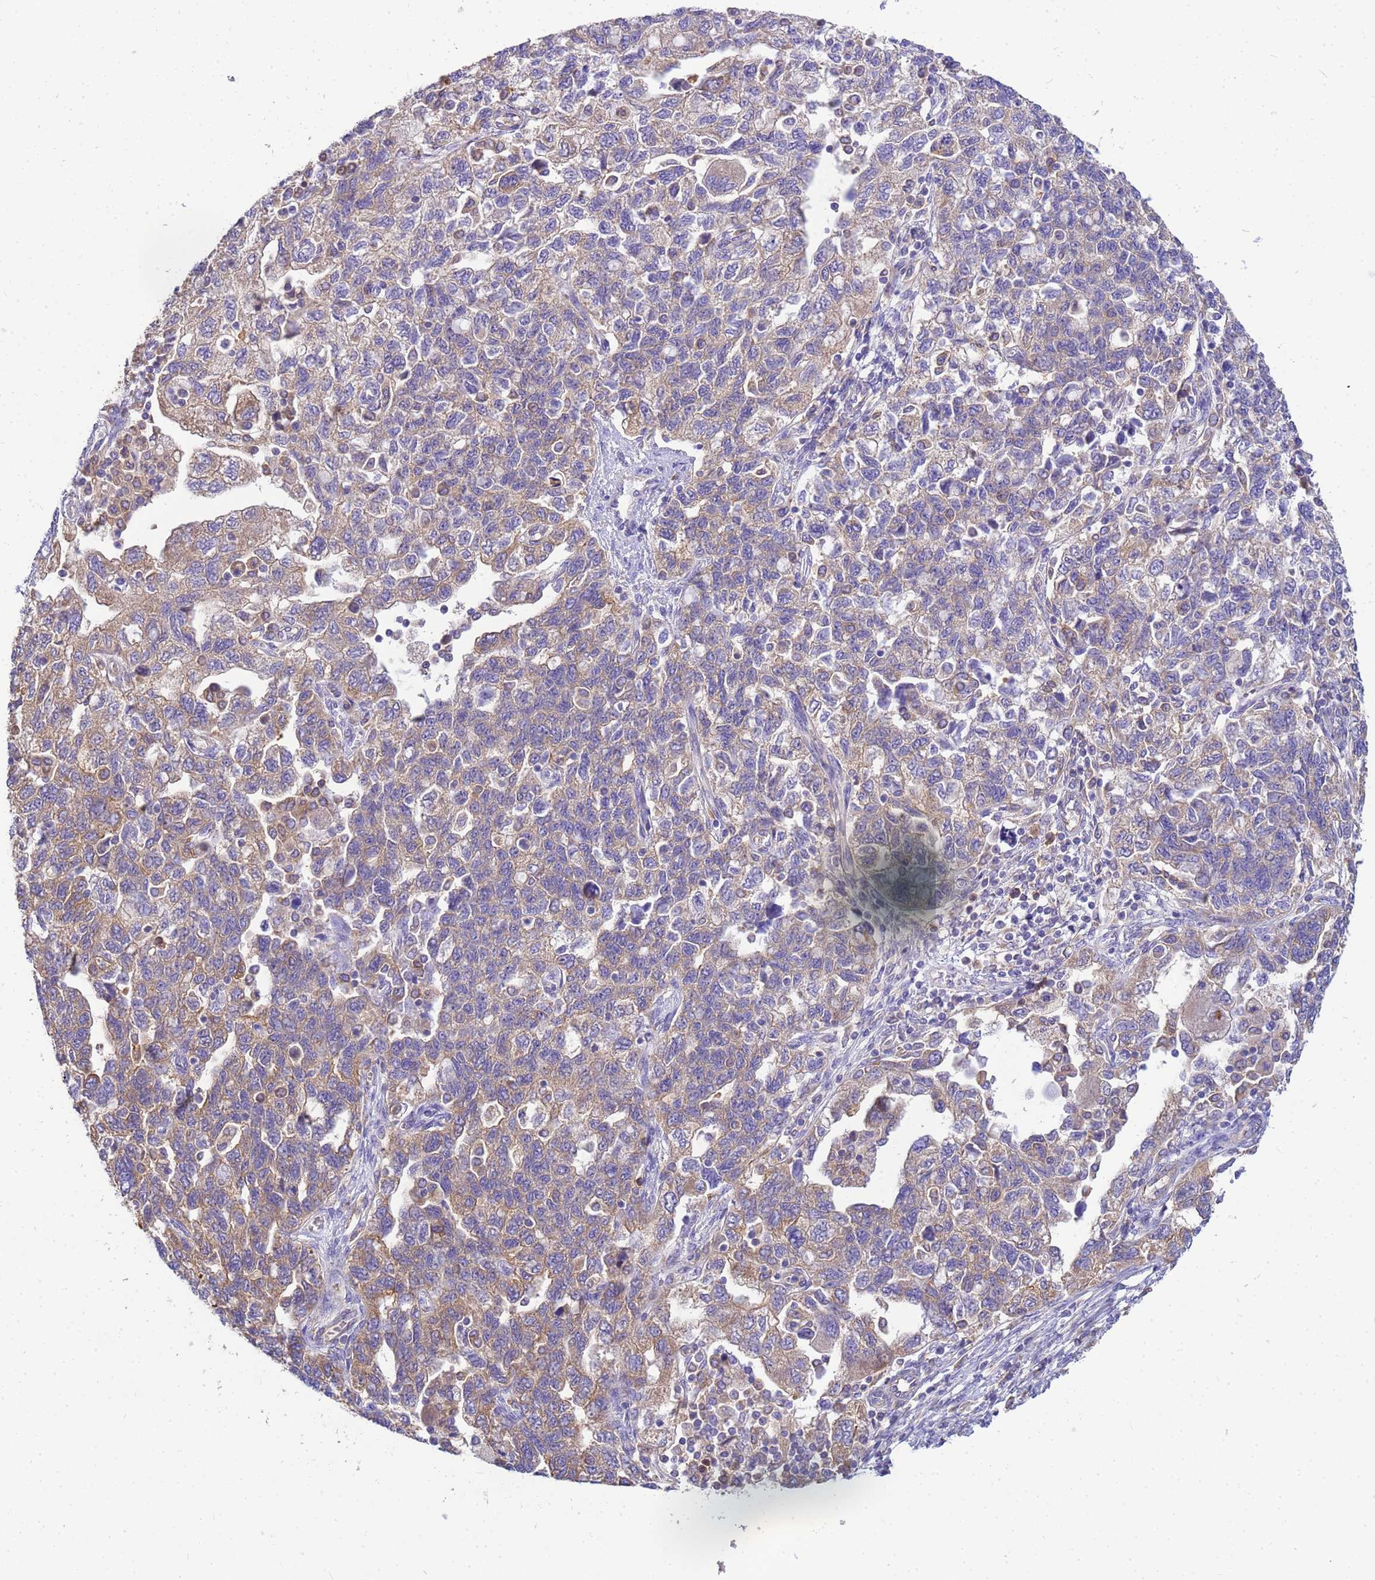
{"staining": {"intensity": "moderate", "quantity": "25%-75%", "location": "cytoplasmic/membranous"}, "tissue": "ovarian cancer", "cell_type": "Tumor cells", "image_type": "cancer", "snomed": [{"axis": "morphology", "description": "Carcinoma, NOS"}, {"axis": "morphology", "description": "Cystadenocarcinoma, serous, NOS"}, {"axis": "topography", "description": "Ovary"}], "caption": "Immunohistochemical staining of ovarian cancer (carcinoma) exhibits moderate cytoplasmic/membranous protein staining in about 25%-75% of tumor cells.", "gene": "TUBB1", "patient": {"sex": "female", "age": 69}}